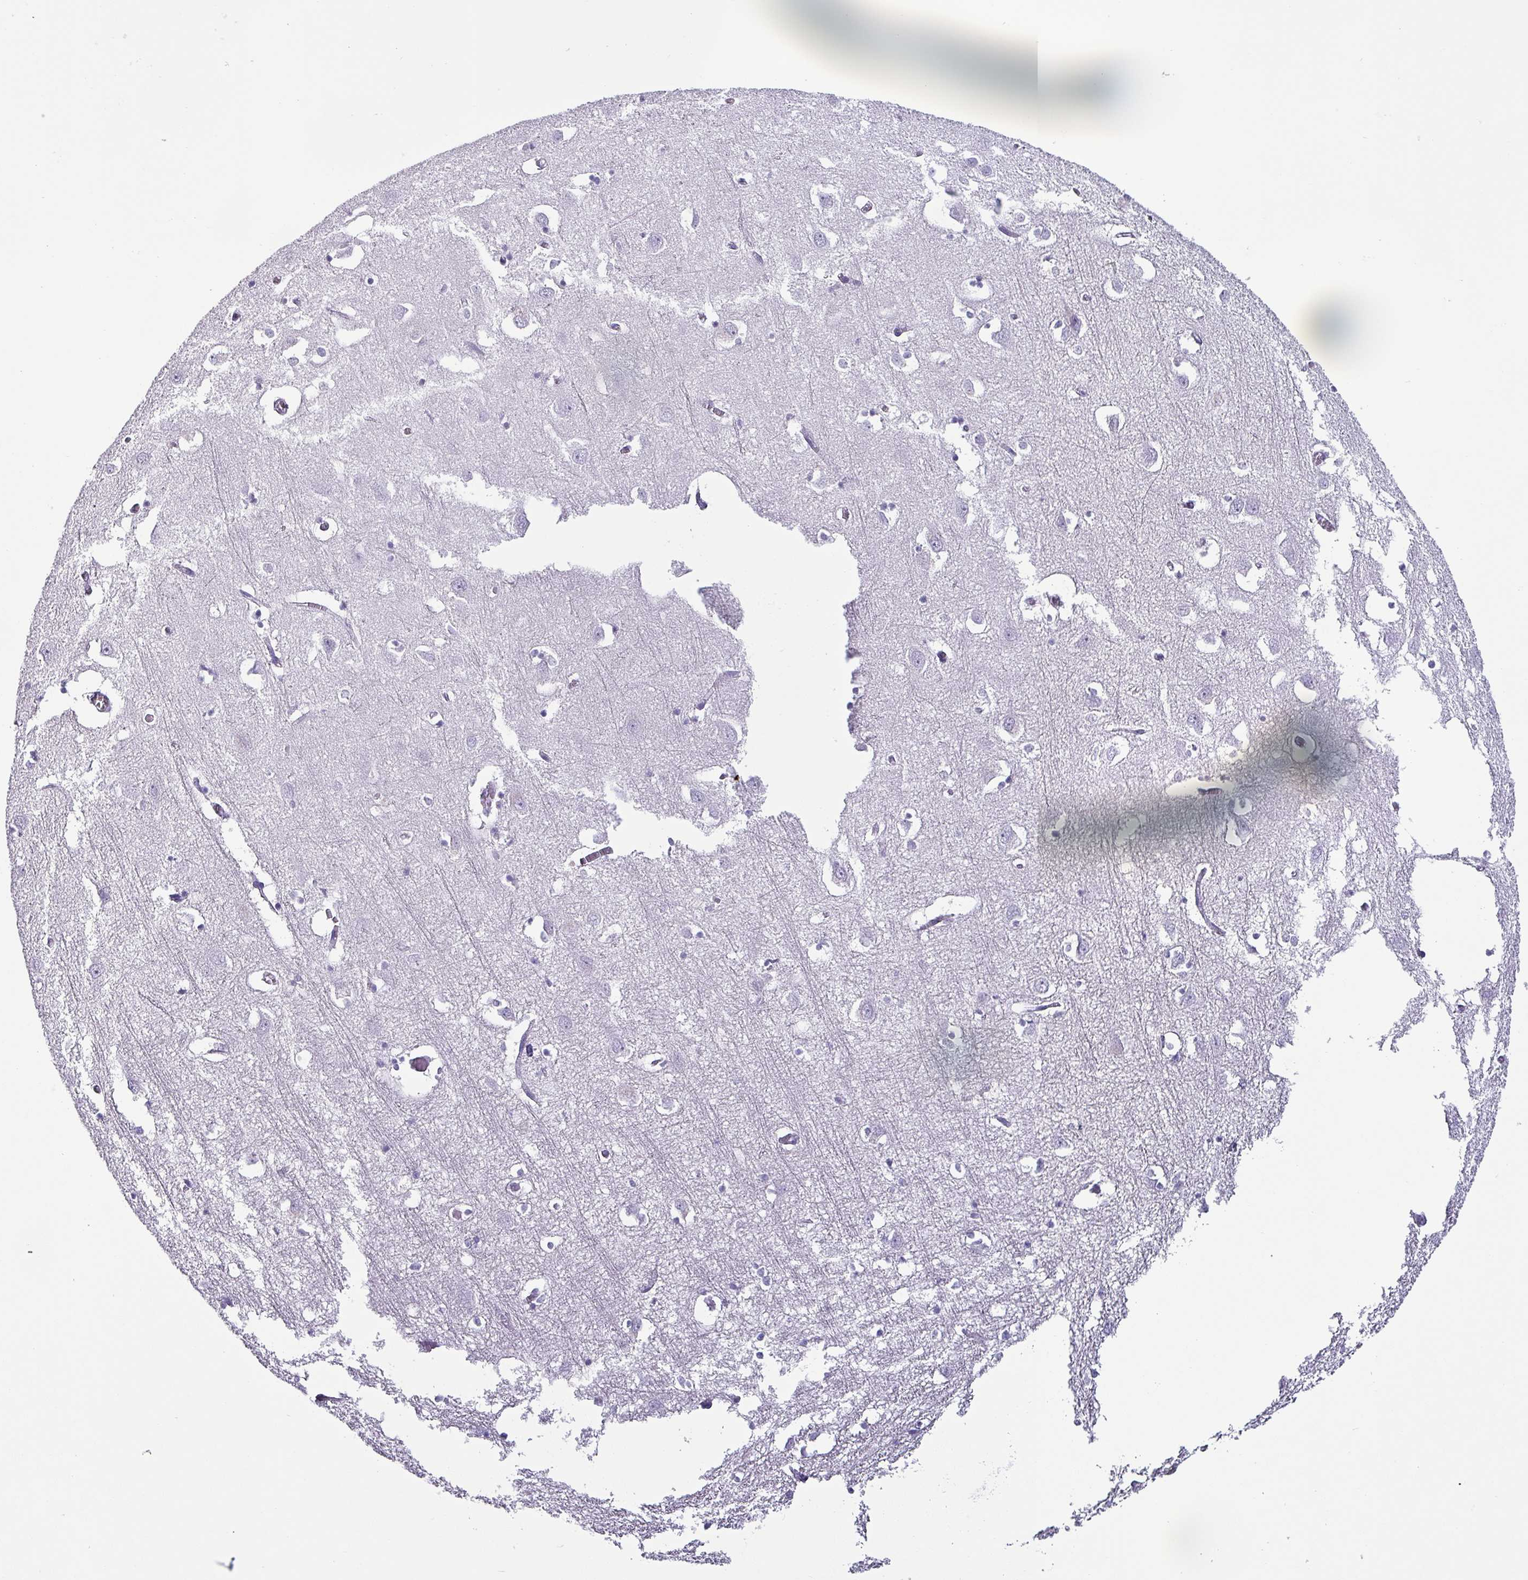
{"staining": {"intensity": "negative", "quantity": "none", "location": "none"}, "tissue": "cerebral cortex", "cell_type": "Endothelial cells", "image_type": "normal", "snomed": [{"axis": "morphology", "description": "Normal tissue, NOS"}, {"axis": "topography", "description": "Cerebral cortex"}], "caption": "Immunohistochemistry micrograph of unremarkable cerebral cortex stained for a protein (brown), which demonstrates no staining in endothelial cells.", "gene": "KRT6A", "patient": {"sex": "male", "age": 70}}